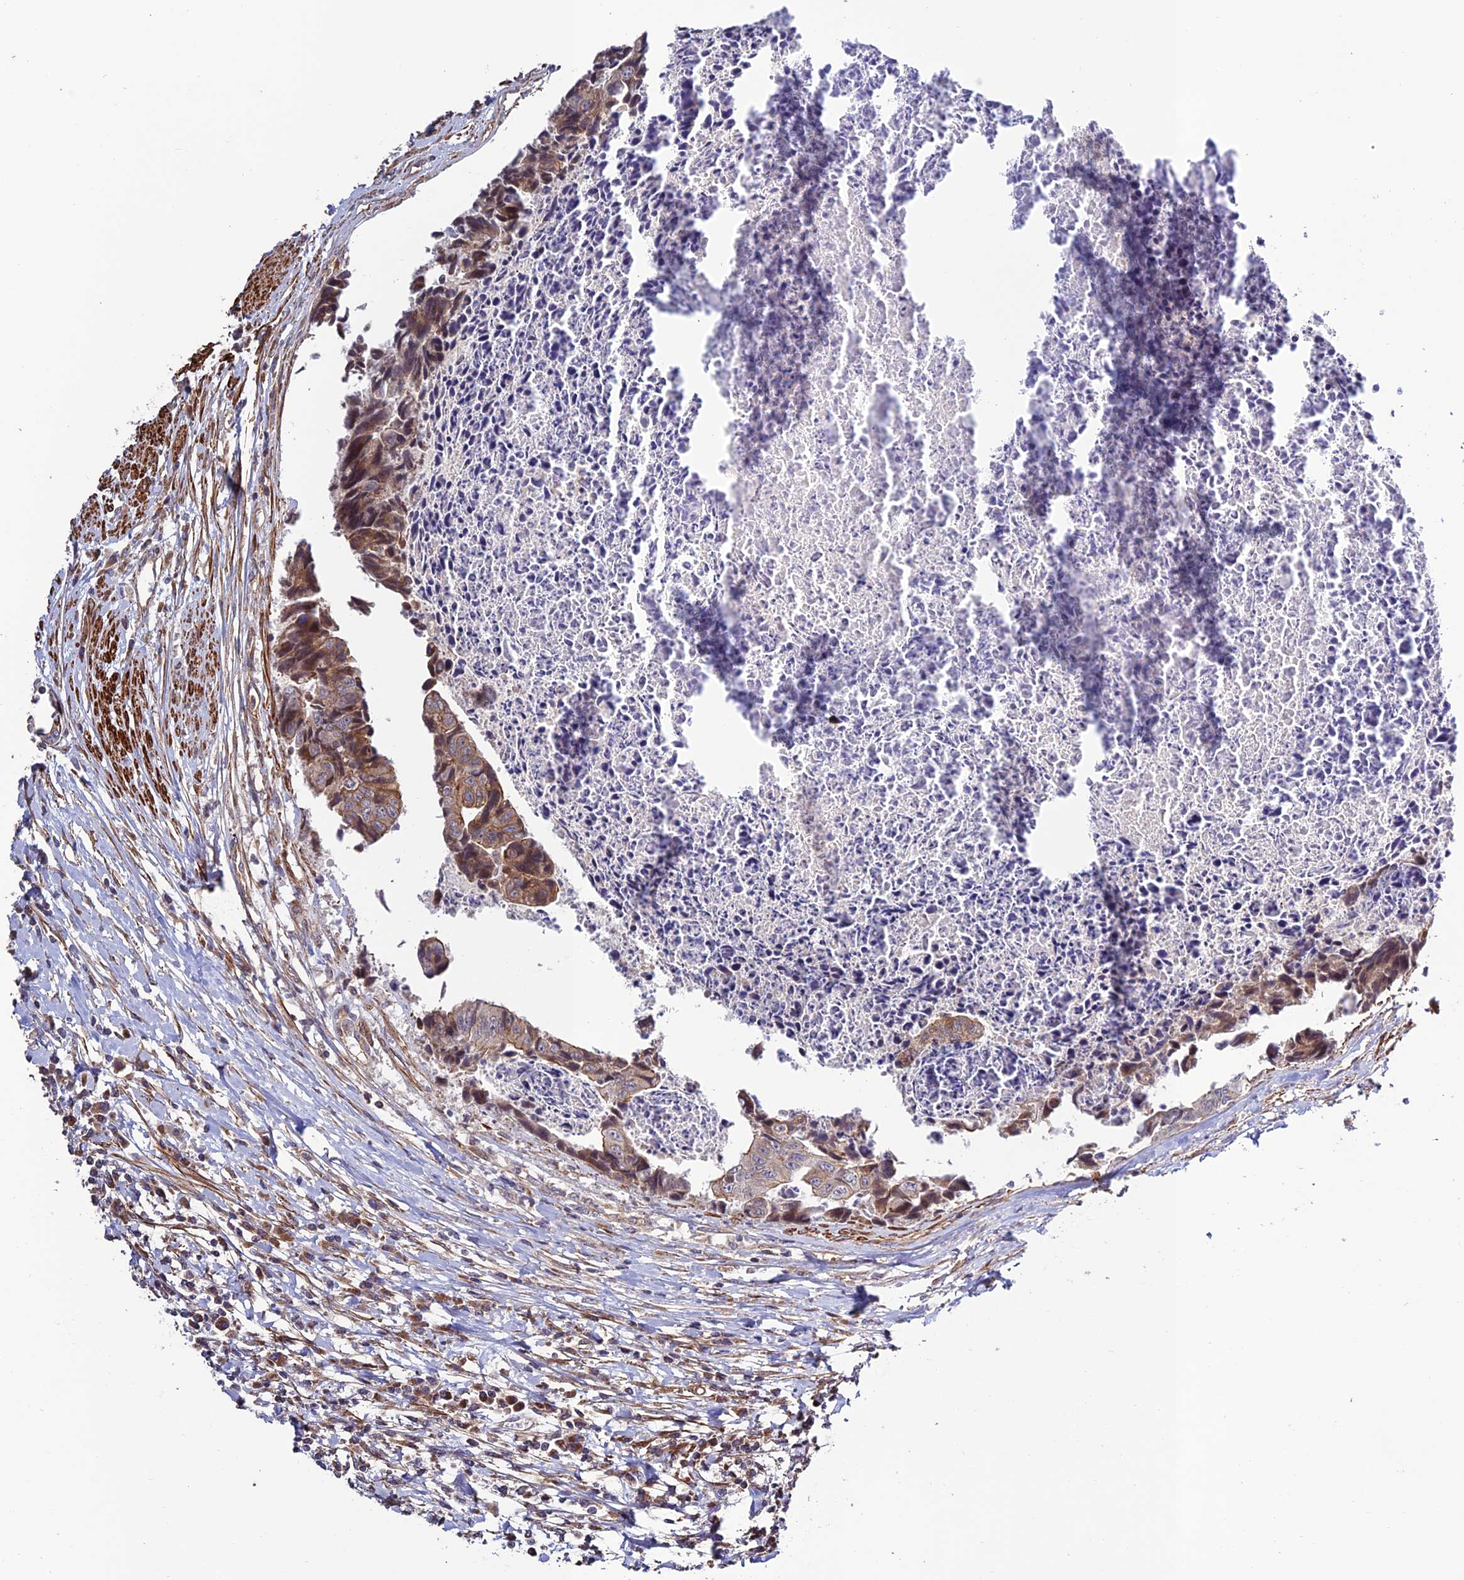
{"staining": {"intensity": "moderate", "quantity": ">75%", "location": "cytoplasmic/membranous"}, "tissue": "colorectal cancer", "cell_type": "Tumor cells", "image_type": "cancer", "snomed": [{"axis": "morphology", "description": "Adenocarcinoma, NOS"}, {"axis": "topography", "description": "Rectum"}], "caption": "Brown immunohistochemical staining in adenocarcinoma (colorectal) displays moderate cytoplasmic/membranous staining in about >75% of tumor cells.", "gene": "TNIP3", "patient": {"sex": "male", "age": 84}}